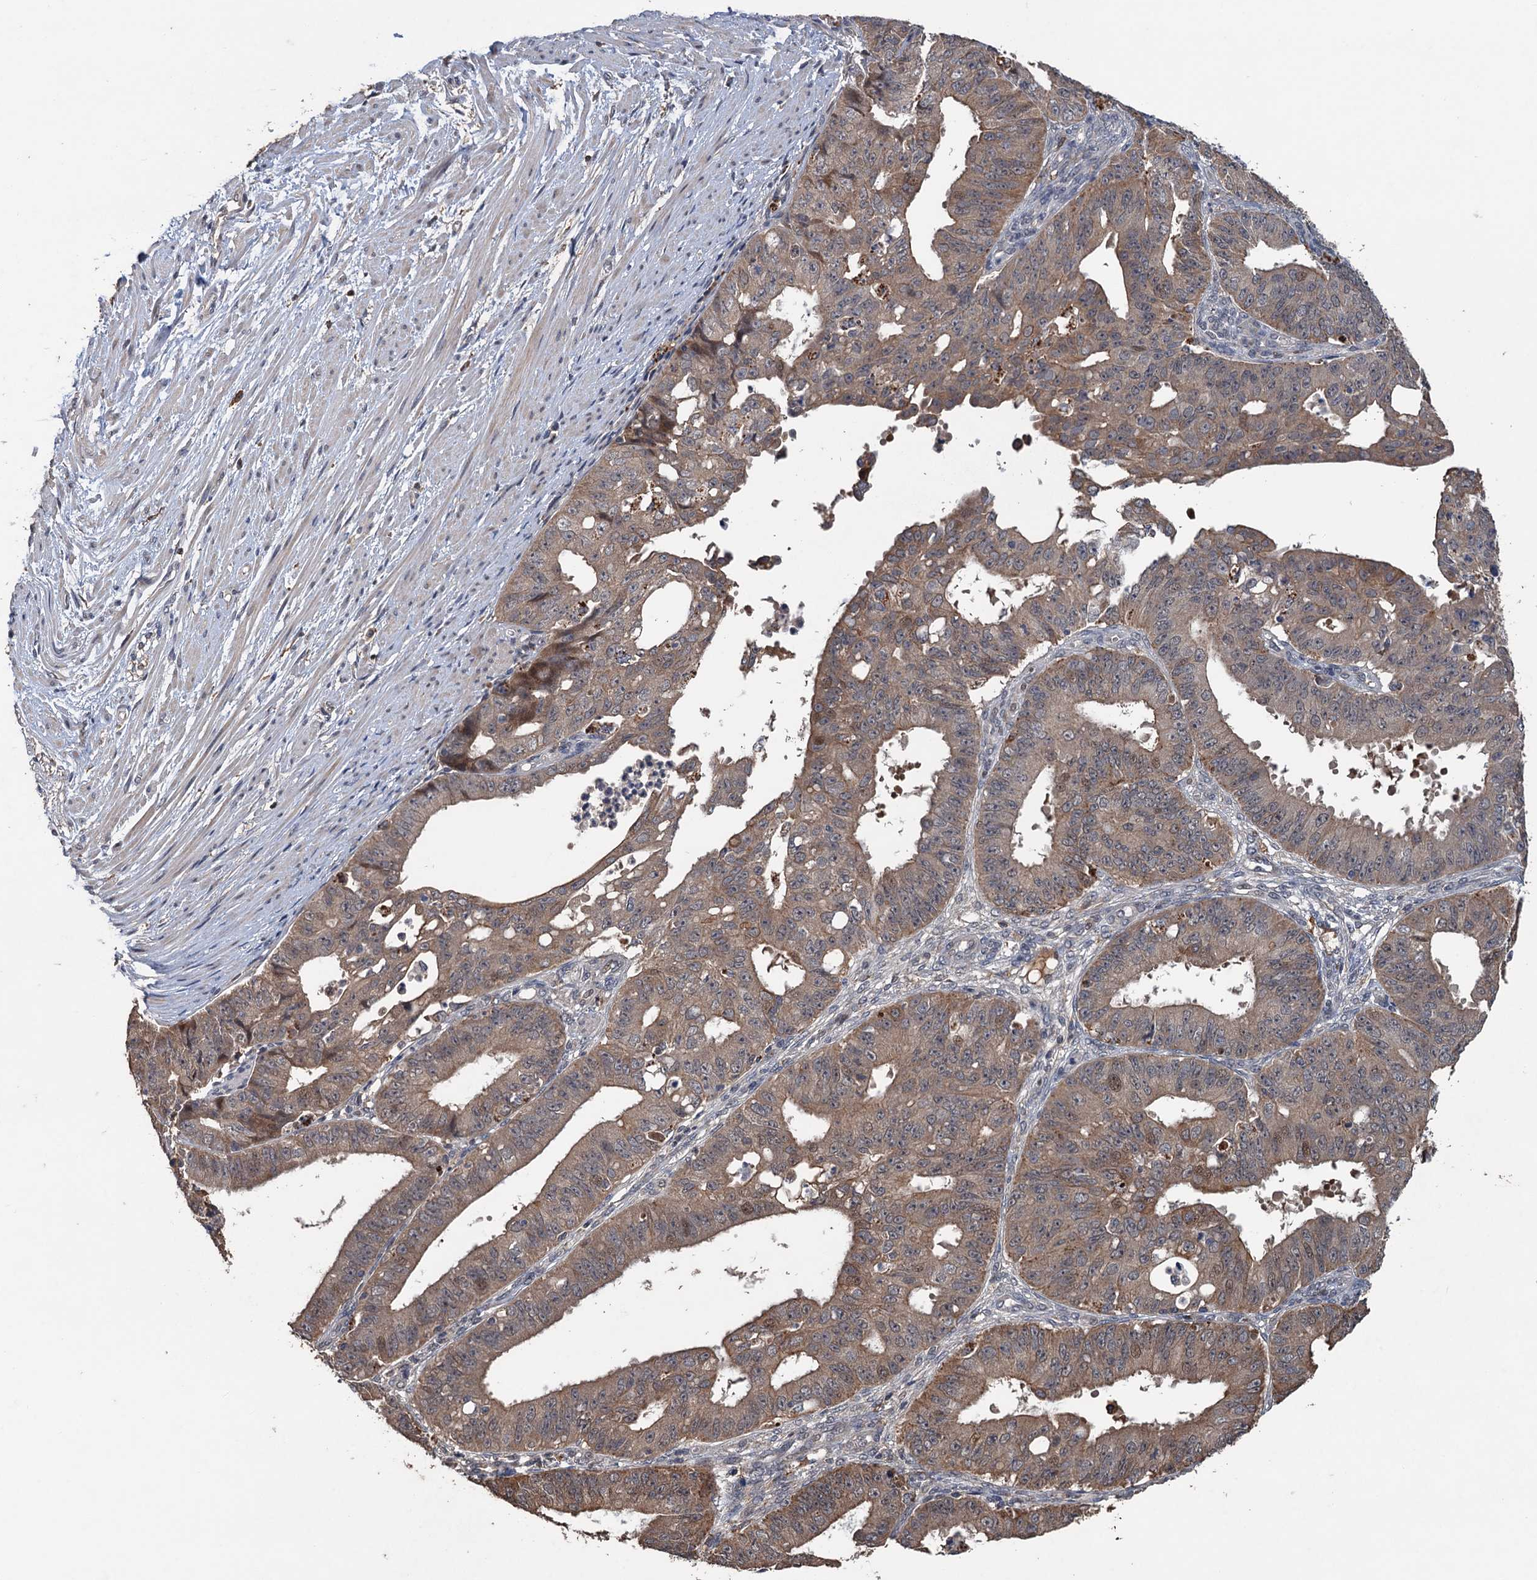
{"staining": {"intensity": "moderate", "quantity": ">75%", "location": "cytoplasmic/membranous"}, "tissue": "ovarian cancer", "cell_type": "Tumor cells", "image_type": "cancer", "snomed": [{"axis": "morphology", "description": "Carcinoma, endometroid"}, {"axis": "topography", "description": "Appendix"}, {"axis": "topography", "description": "Ovary"}], "caption": "Protein positivity by immunohistochemistry (IHC) demonstrates moderate cytoplasmic/membranous positivity in approximately >75% of tumor cells in endometroid carcinoma (ovarian). The protein is shown in brown color, while the nuclei are stained blue.", "gene": "ZNF438", "patient": {"sex": "female", "age": 42}}